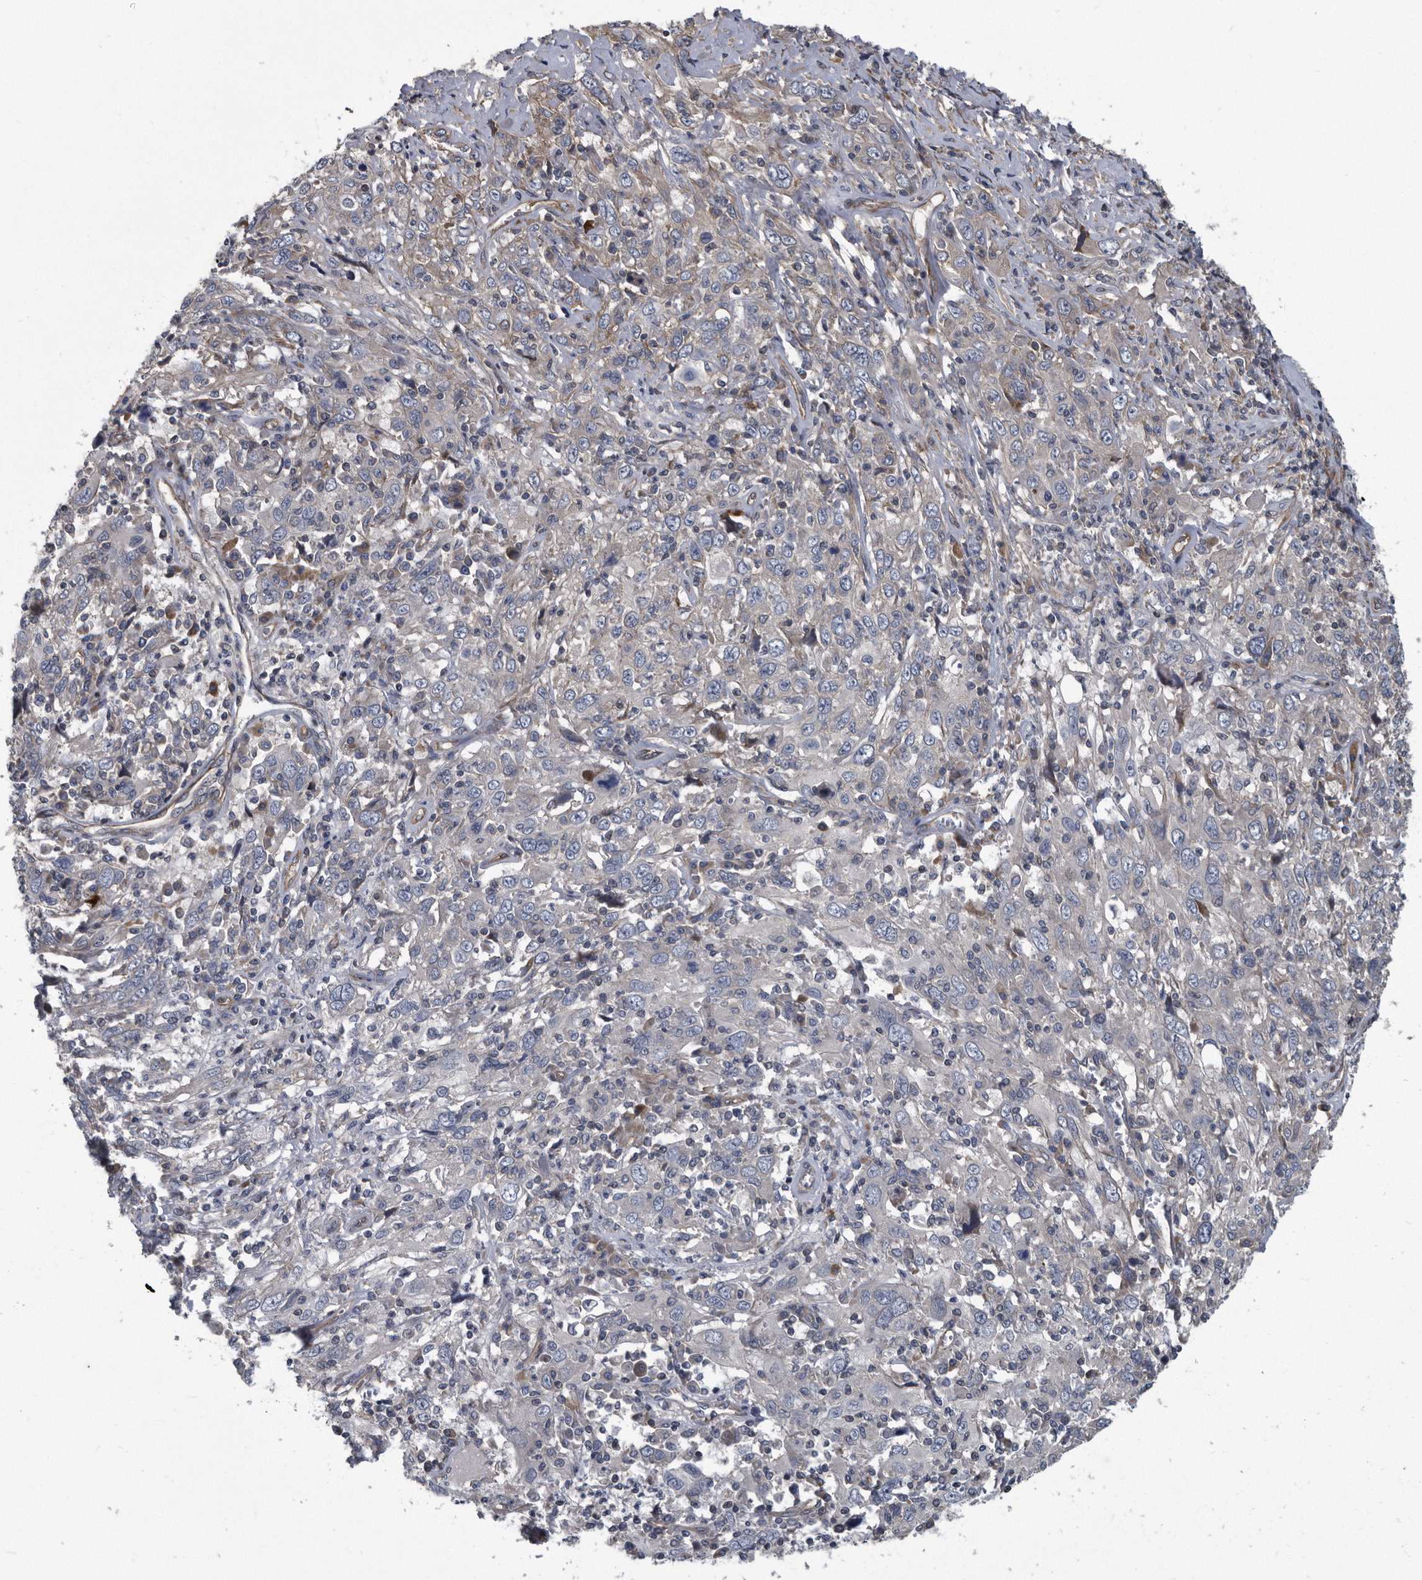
{"staining": {"intensity": "negative", "quantity": "none", "location": "none"}, "tissue": "cervical cancer", "cell_type": "Tumor cells", "image_type": "cancer", "snomed": [{"axis": "morphology", "description": "Squamous cell carcinoma, NOS"}, {"axis": "topography", "description": "Cervix"}], "caption": "High magnification brightfield microscopy of cervical cancer stained with DAB (3,3'-diaminobenzidine) (brown) and counterstained with hematoxylin (blue): tumor cells show no significant expression.", "gene": "ARMCX1", "patient": {"sex": "female", "age": 46}}